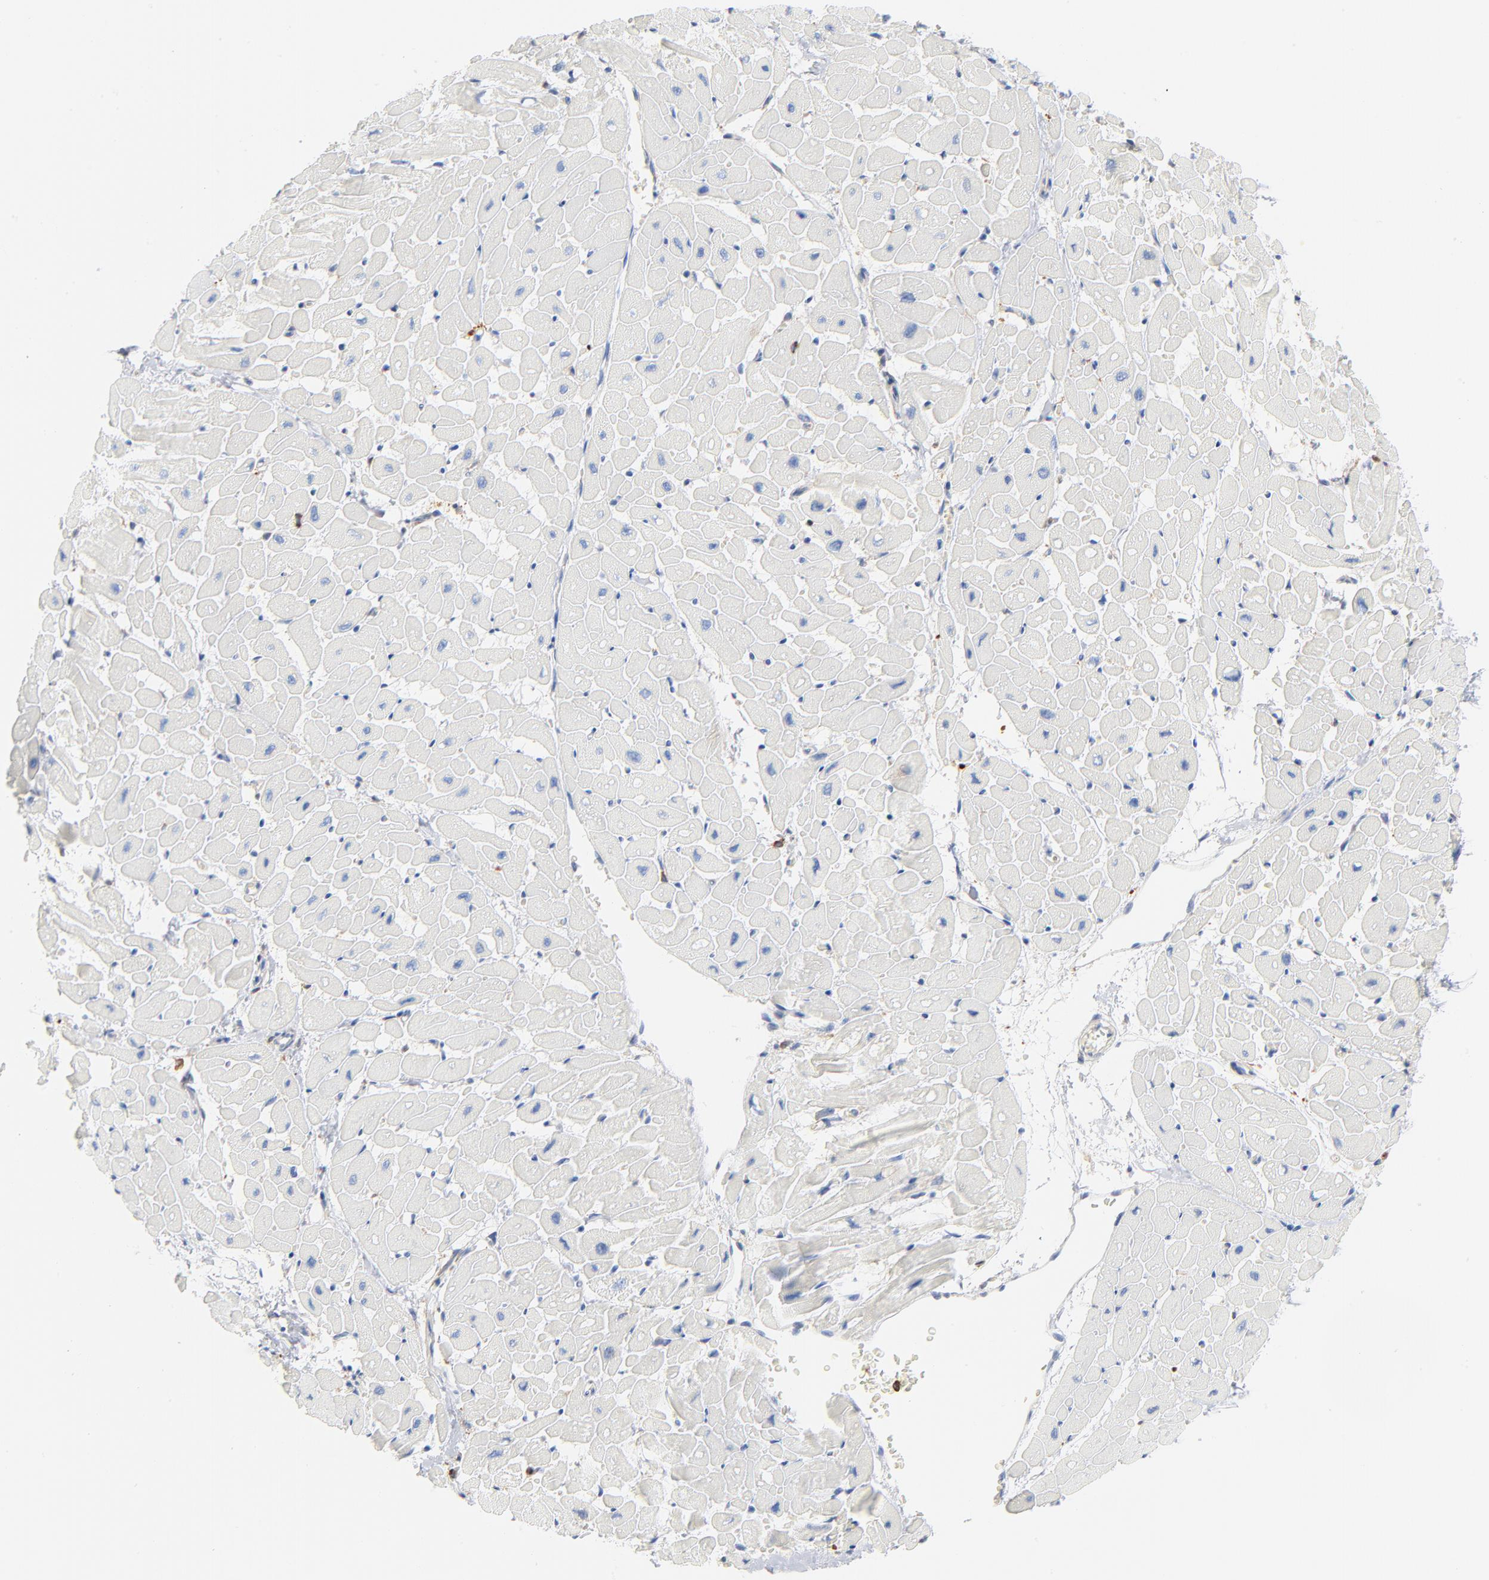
{"staining": {"intensity": "negative", "quantity": "none", "location": "none"}, "tissue": "heart muscle", "cell_type": "Cardiomyocytes", "image_type": "normal", "snomed": [{"axis": "morphology", "description": "Normal tissue, NOS"}, {"axis": "topography", "description": "Heart"}], "caption": "This is an immunohistochemistry image of benign heart muscle. There is no positivity in cardiomyocytes.", "gene": "SH3KBP1", "patient": {"sex": "male", "age": 45}}